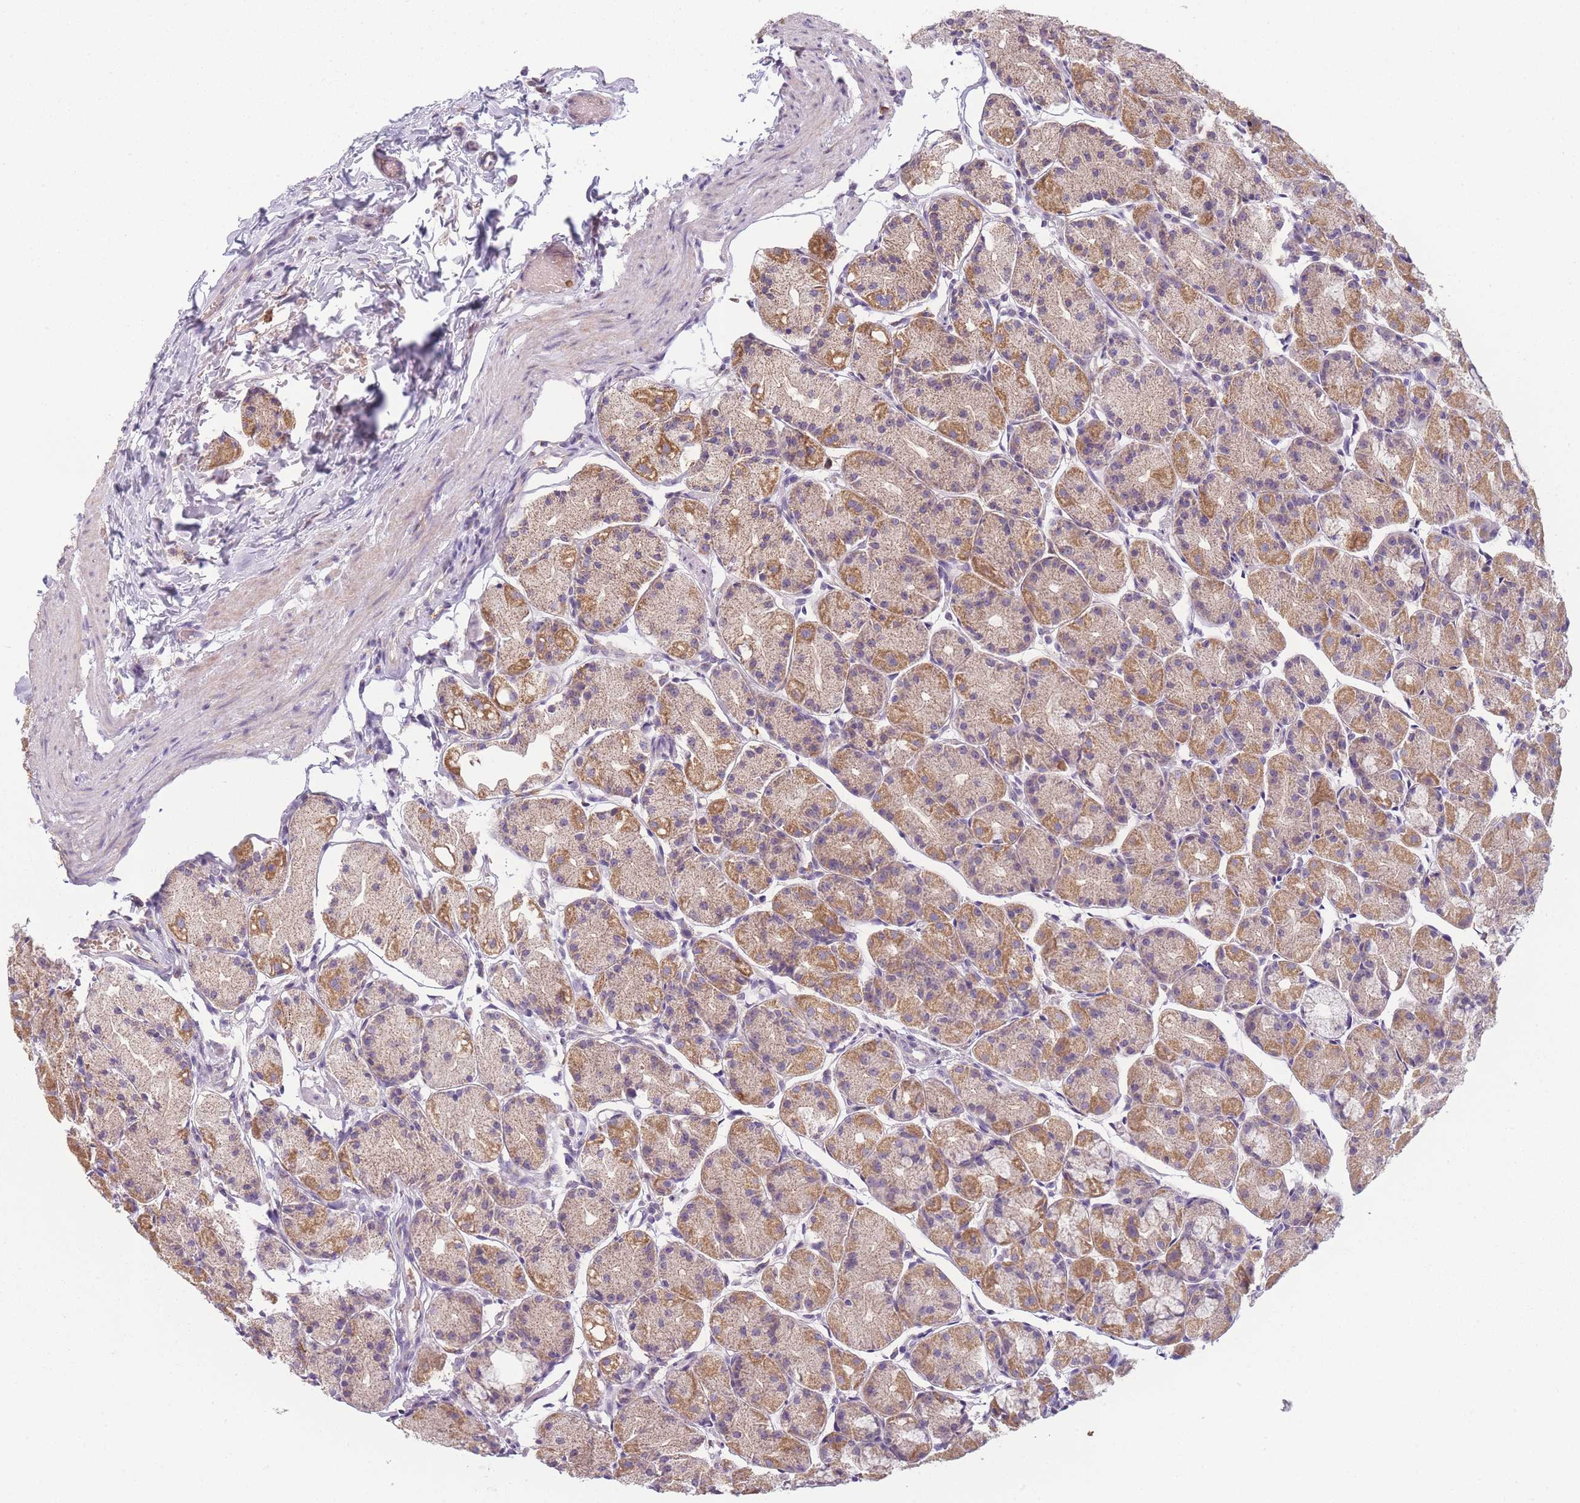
{"staining": {"intensity": "moderate", "quantity": ">75%", "location": "cytoplasmic/membranous"}, "tissue": "stomach", "cell_type": "Glandular cells", "image_type": "normal", "snomed": [{"axis": "morphology", "description": "Normal tissue, NOS"}, {"axis": "topography", "description": "Stomach, upper"}], "caption": "Benign stomach was stained to show a protein in brown. There is medium levels of moderate cytoplasmic/membranous positivity in approximately >75% of glandular cells. Using DAB (3,3'-diaminobenzidine) (brown) and hematoxylin (blue) stains, captured at high magnification using brightfield microscopy.", "gene": "PRAM1", "patient": {"sex": "male", "age": 47}}